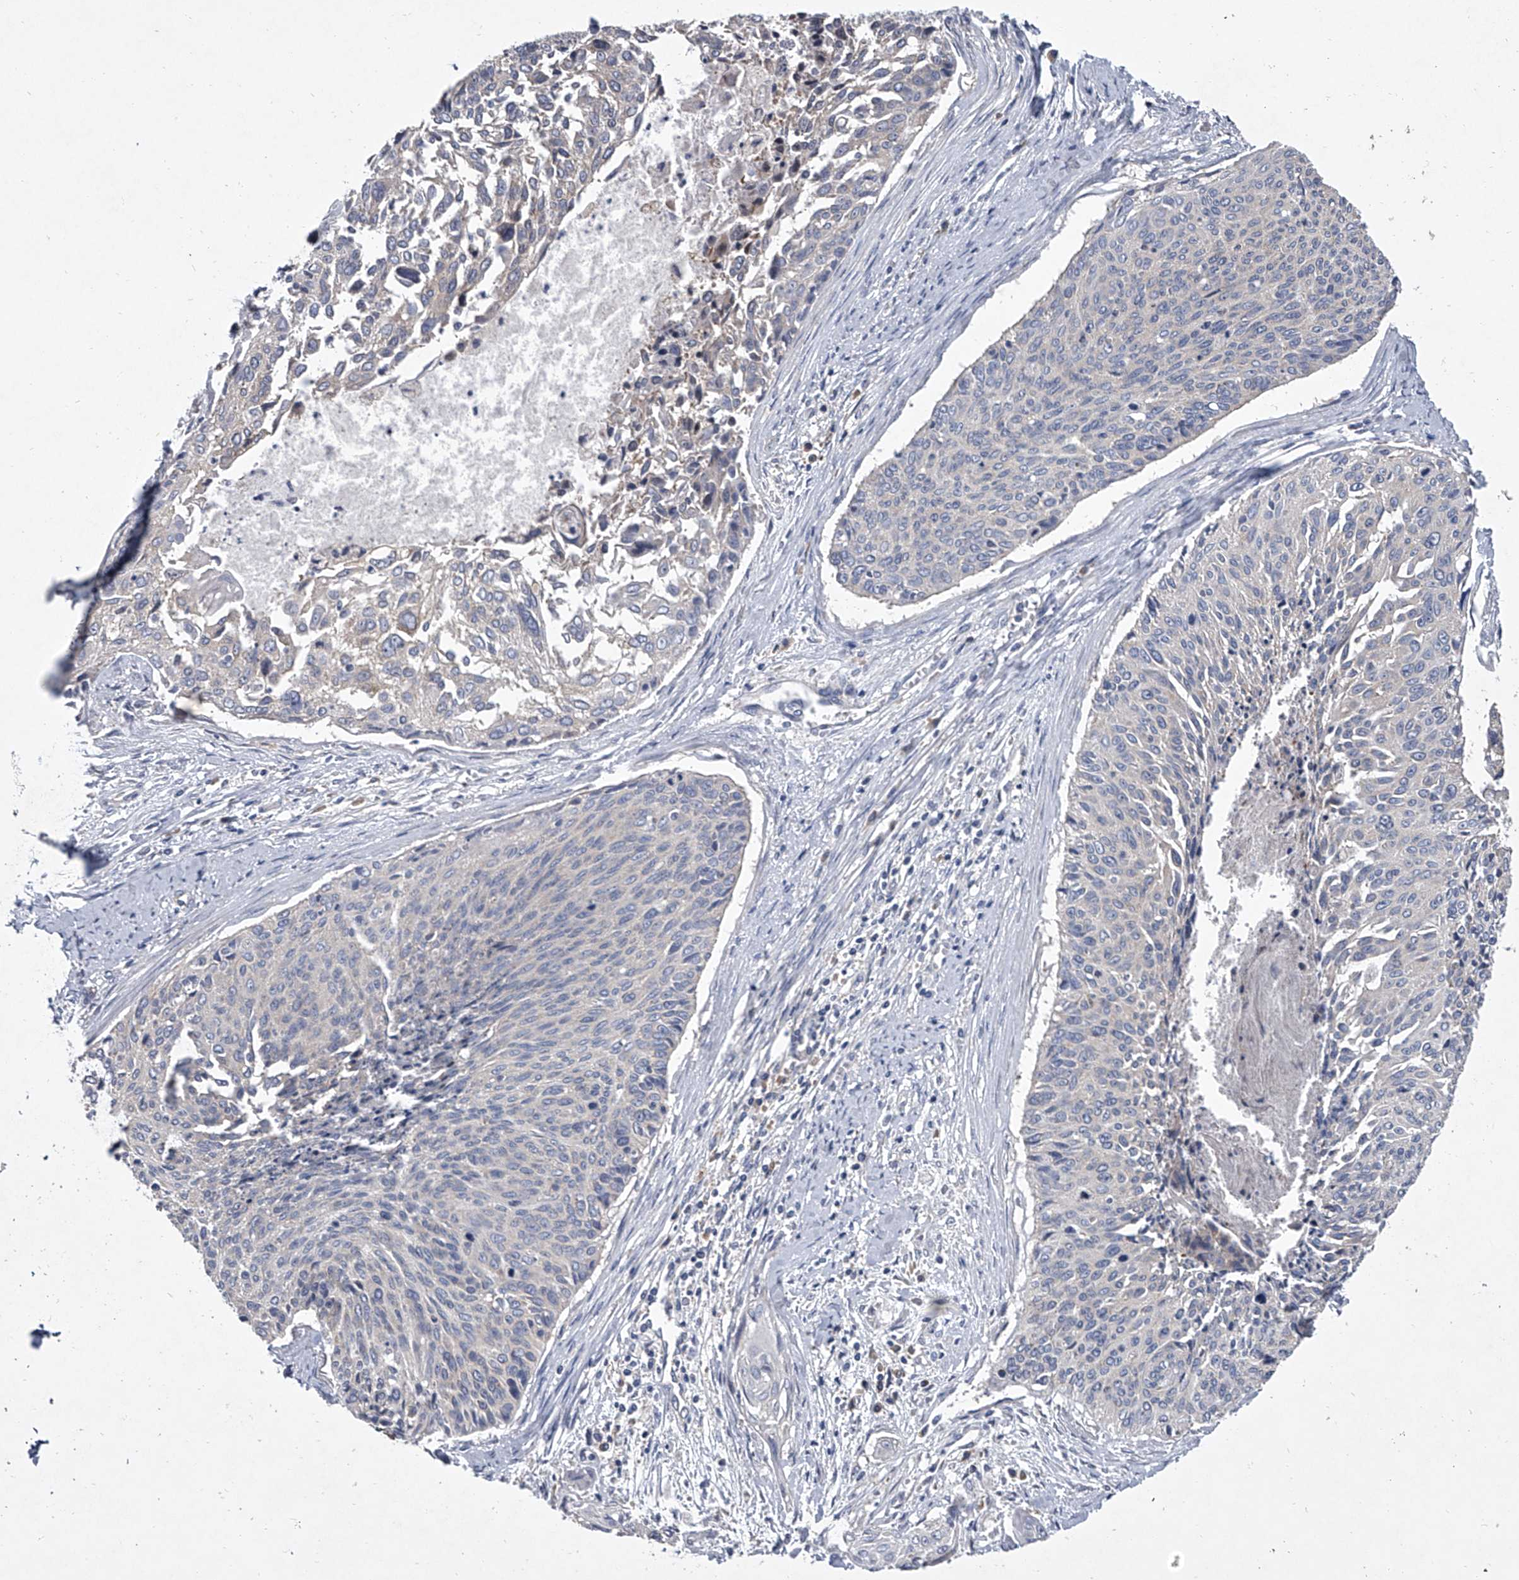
{"staining": {"intensity": "negative", "quantity": "none", "location": "none"}, "tissue": "cervical cancer", "cell_type": "Tumor cells", "image_type": "cancer", "snomed": [{"axis": "morphology", "description": "Squamous cell carcinoma, NOS"}, {"axis": "topography", "description": "Cervix"}], "caption": "This is a image of immunohistochemistry (IHC) staining of squamous cell carcinoma (cervical), which shows no expression in tumor cells.", "gene": "EIF2S2", "patient": {"sex": "female", "age": 55}}